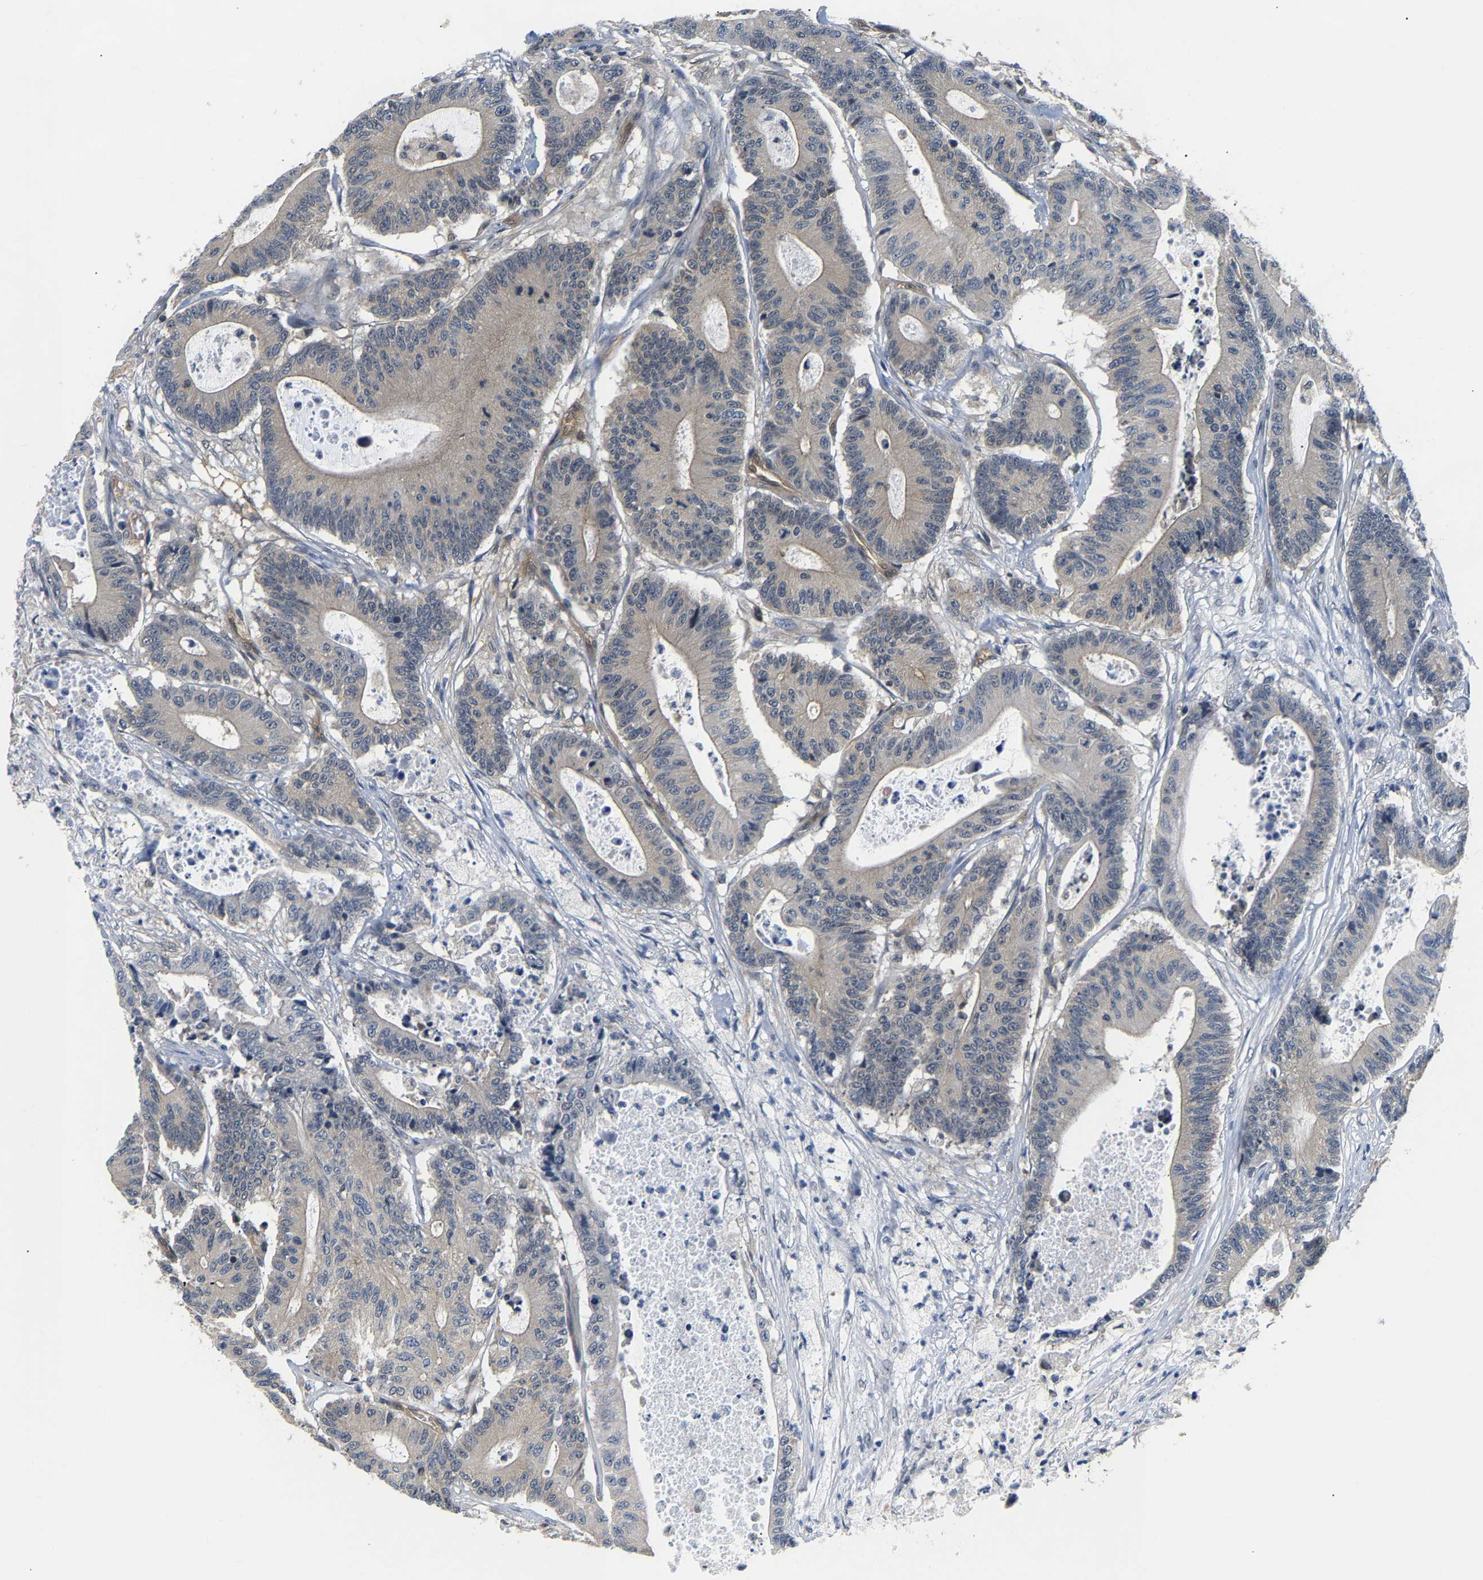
{"staining": {"intensity": "negative", "quantity": "none", "location": "none"}, "tissue": "colorectal cancer", "cell_type": "Tumor cells", "image_type": "cancer", "snomed": [{"axis": "morphology", "description": "Adenocarcinoma, NOS"}, {"axis": "topography", "description": "Colon"}], "caption": "IHC micrograph of neoplastic tissue: colorectal adenocarcinoma stained with DAB (3,3'-diaminobenzidine) reveals no significant protein staining in tumor cells.", "gene": "ARHGEF12", "patient": {"sex": "female", "age": 84}}